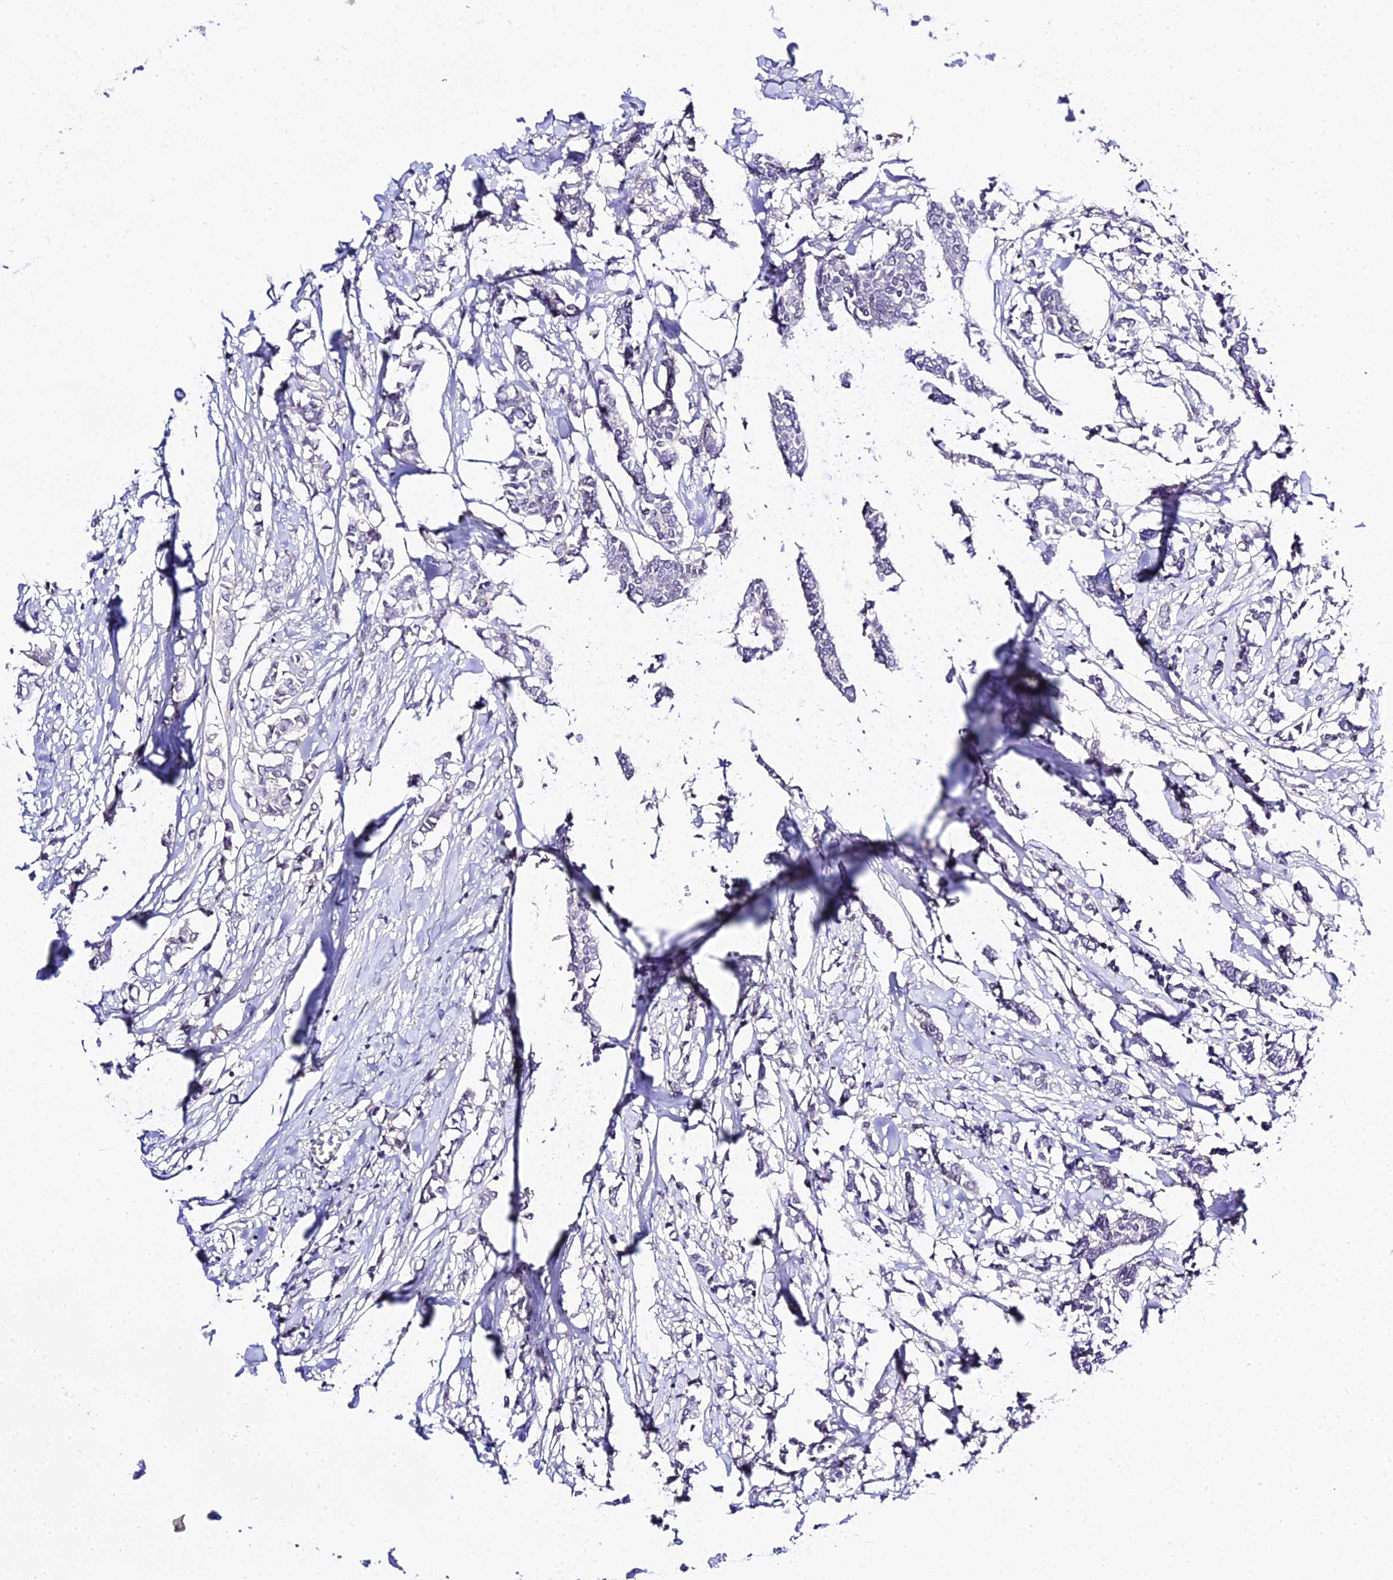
{"staining": {"intensity": "negative", "quantity": "none", "location": "none"}, "tissue": "breast cancer", "cell_type": "Tumor cells", "image_type": "cancer", "snomed": [{"axis": "morphology", "description": "Duct carcinoma"}, {"axis": "topography", "description": "Breast"}], "caption": "Tumor cells show no significant protein positivity in breast cancer (infiltrating ductal carcinoma).", "gene": "ZNF628", "patient": {"sex": "female", "age": 41}}